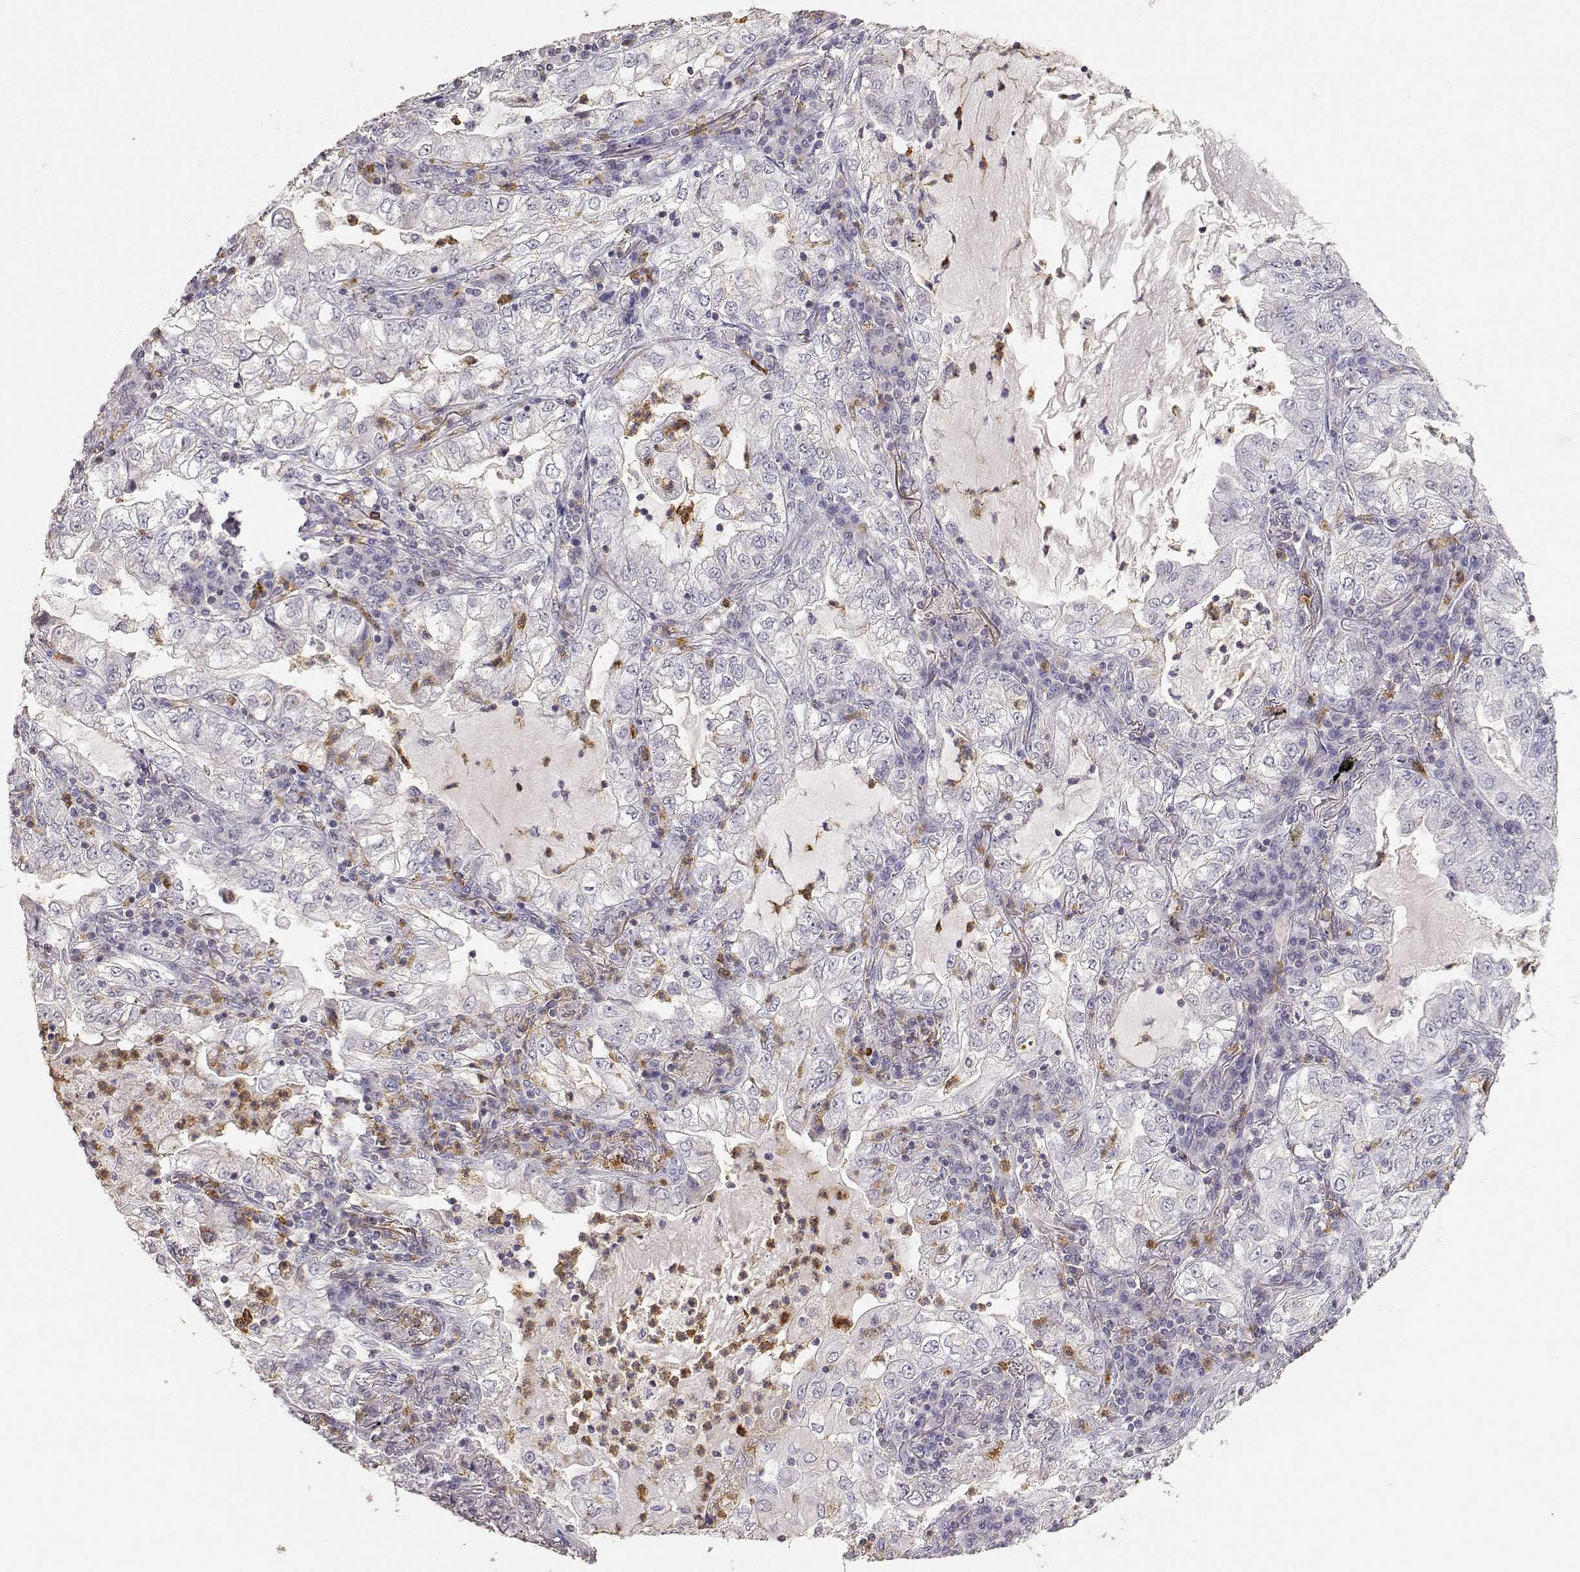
{"staining": {"intensity": "negative", "quantity": "none", "location": "none"}, "tissue": "lung cancer", "cell_type": "Tumor cells", "image_type": "cancer", "snomed": [{"axis": "morphology", "description": "Adenocarcinoma, NOS"}, {"axis": "topography", "description": "Lung"}], "caption": "Immunohistochemistry photomicrograph of adenocarcinoma (lung) stained for a protein (brown), which reveals no positivity in tumor cells.", "gene": "TNFRSF10C", "patient": {"sex": "female", "age": 73}}